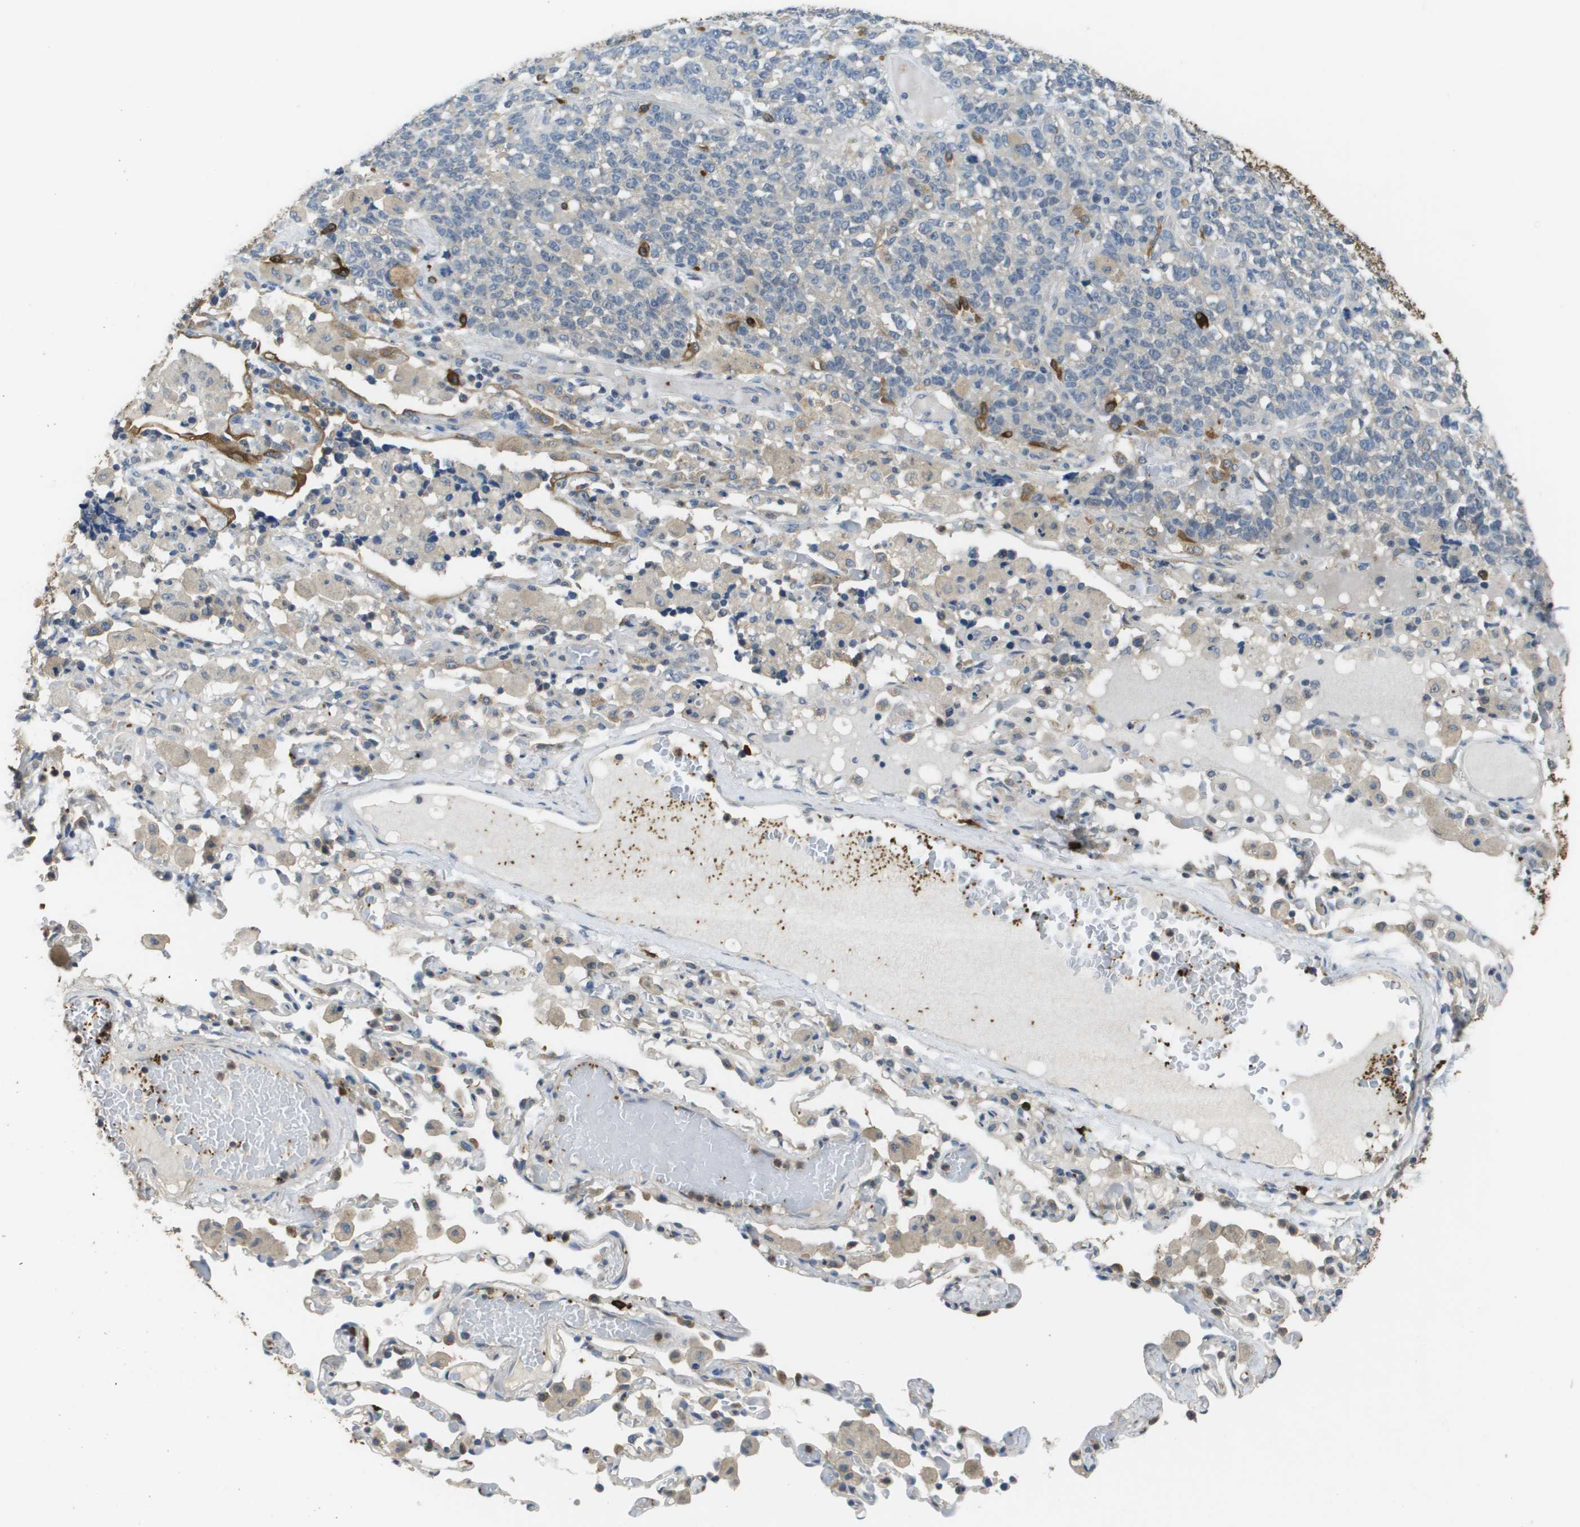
{"staining": {"intensity": "negative", "quantity": "none", "location": "none"}, "tissue": "lung cancer", "cell_type": "Tumor cells", "image_type": "cancer", "snomed": [{"axis": "morphology", "description": "Adenocarcinoma, NOS"}, {"axis": "topography", "description": "Lung"}], "caption": "Immunohistochemical staining of lung cancer reveals no significant staining in tumor cells. (DAB (3,3'-diaminobenzidine) immunohistochemistry (IHC) visualized using brightfield microscopy, high magnification).", "gene": "RAB27B", "patient": {"sex": "male", "age": 49}}